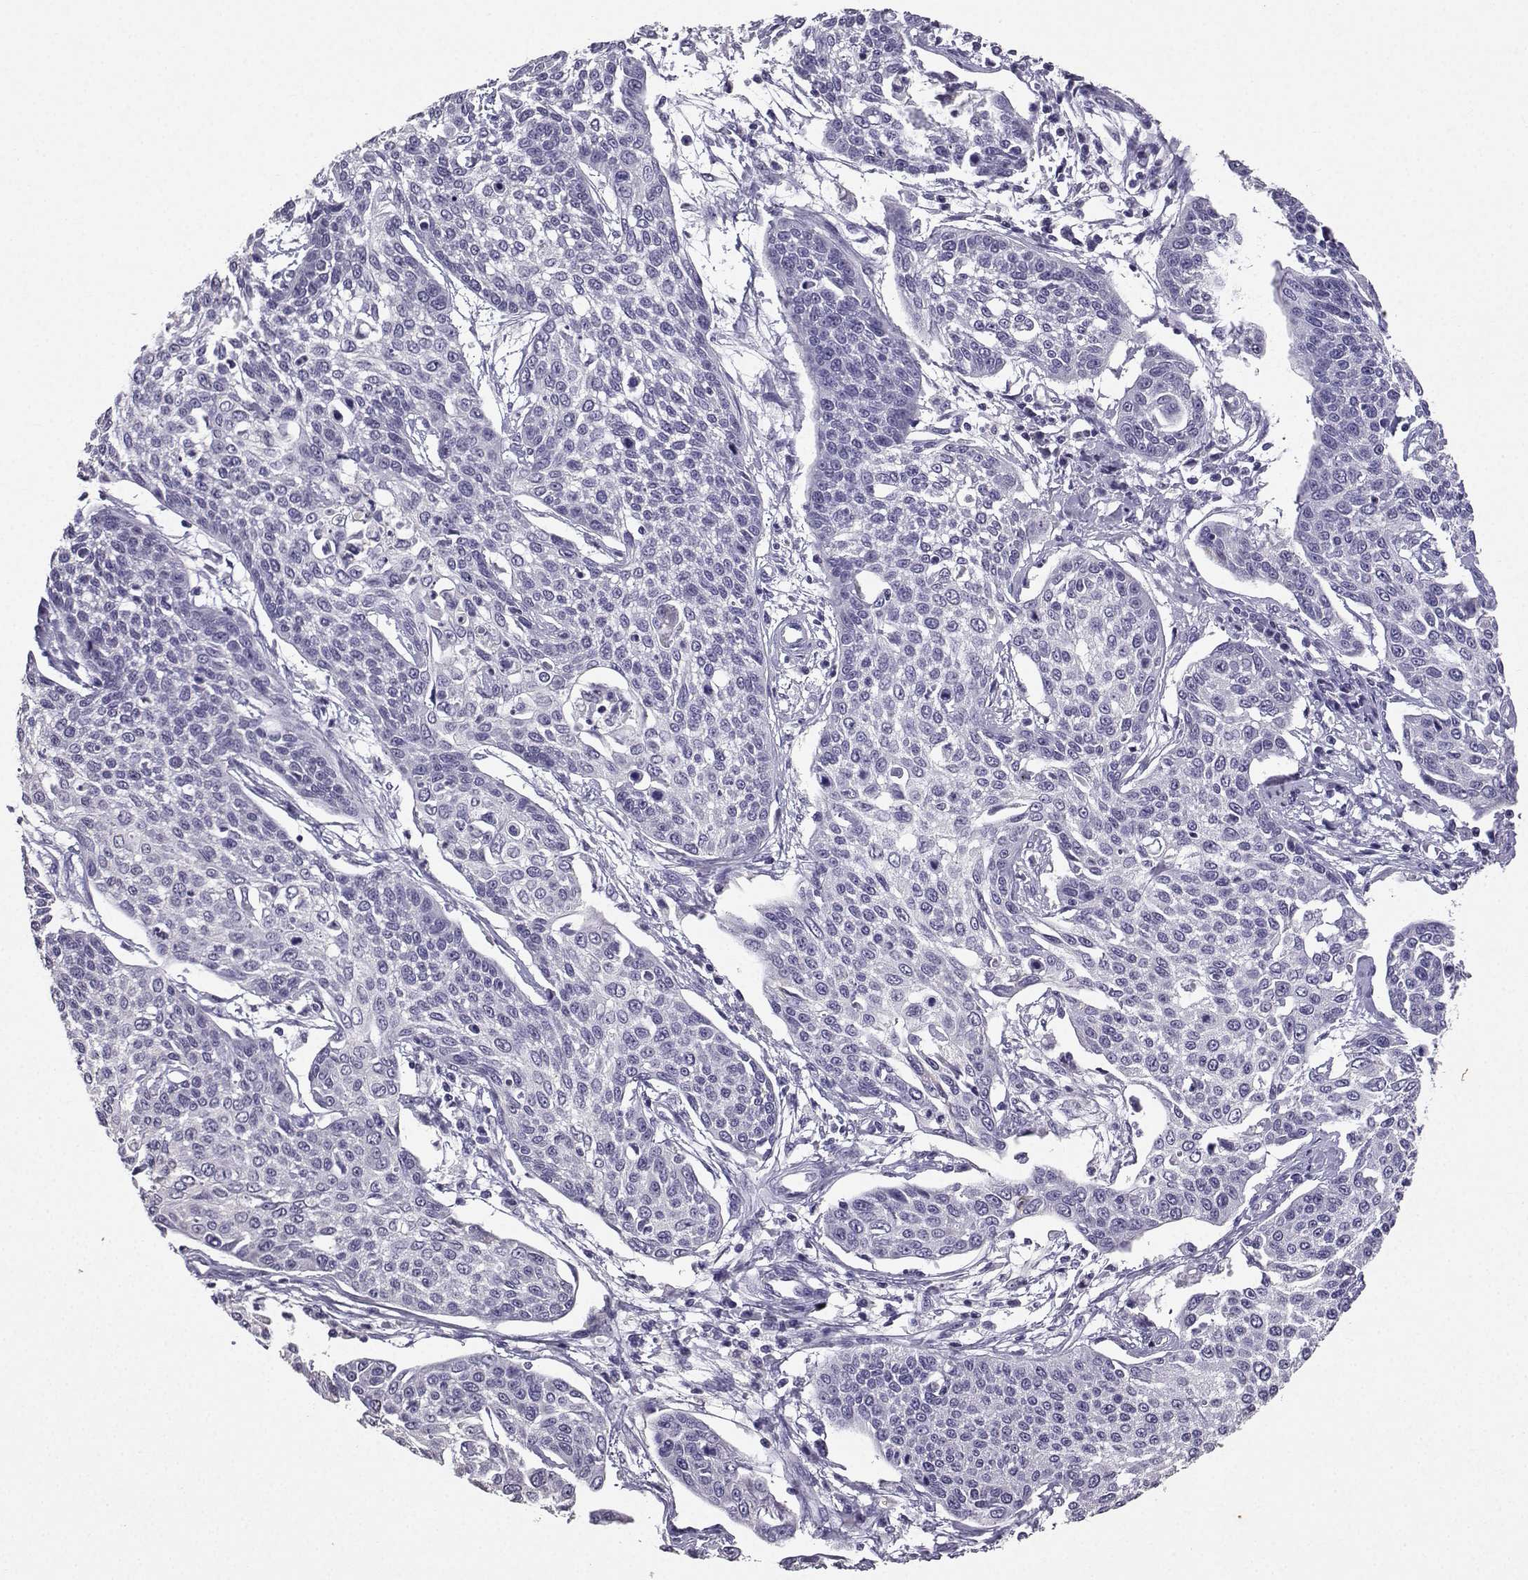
{"staining": {"intensity": "negative", "quantity": "none", "location": "none"}, "tissue": "cervical cancer", "cell_type": "Tumor cells", "image_type": "cancer", "snomed": [{"axis": "morphology", "description": "Squamous cell carcinoma, NOS"}, {"axis": "topography", "description": "Cervix"}], "caption": "This photomicrograph is of squamous cell carcinoma (cervical) stained with immunohistochemistry (IHC) to label a protein in brown with the nuclei are counter-stained blue. There is no positivity in tumor cells.", "gene": "SPAG11B", "patient": {"sex": "female", "age": 34}}